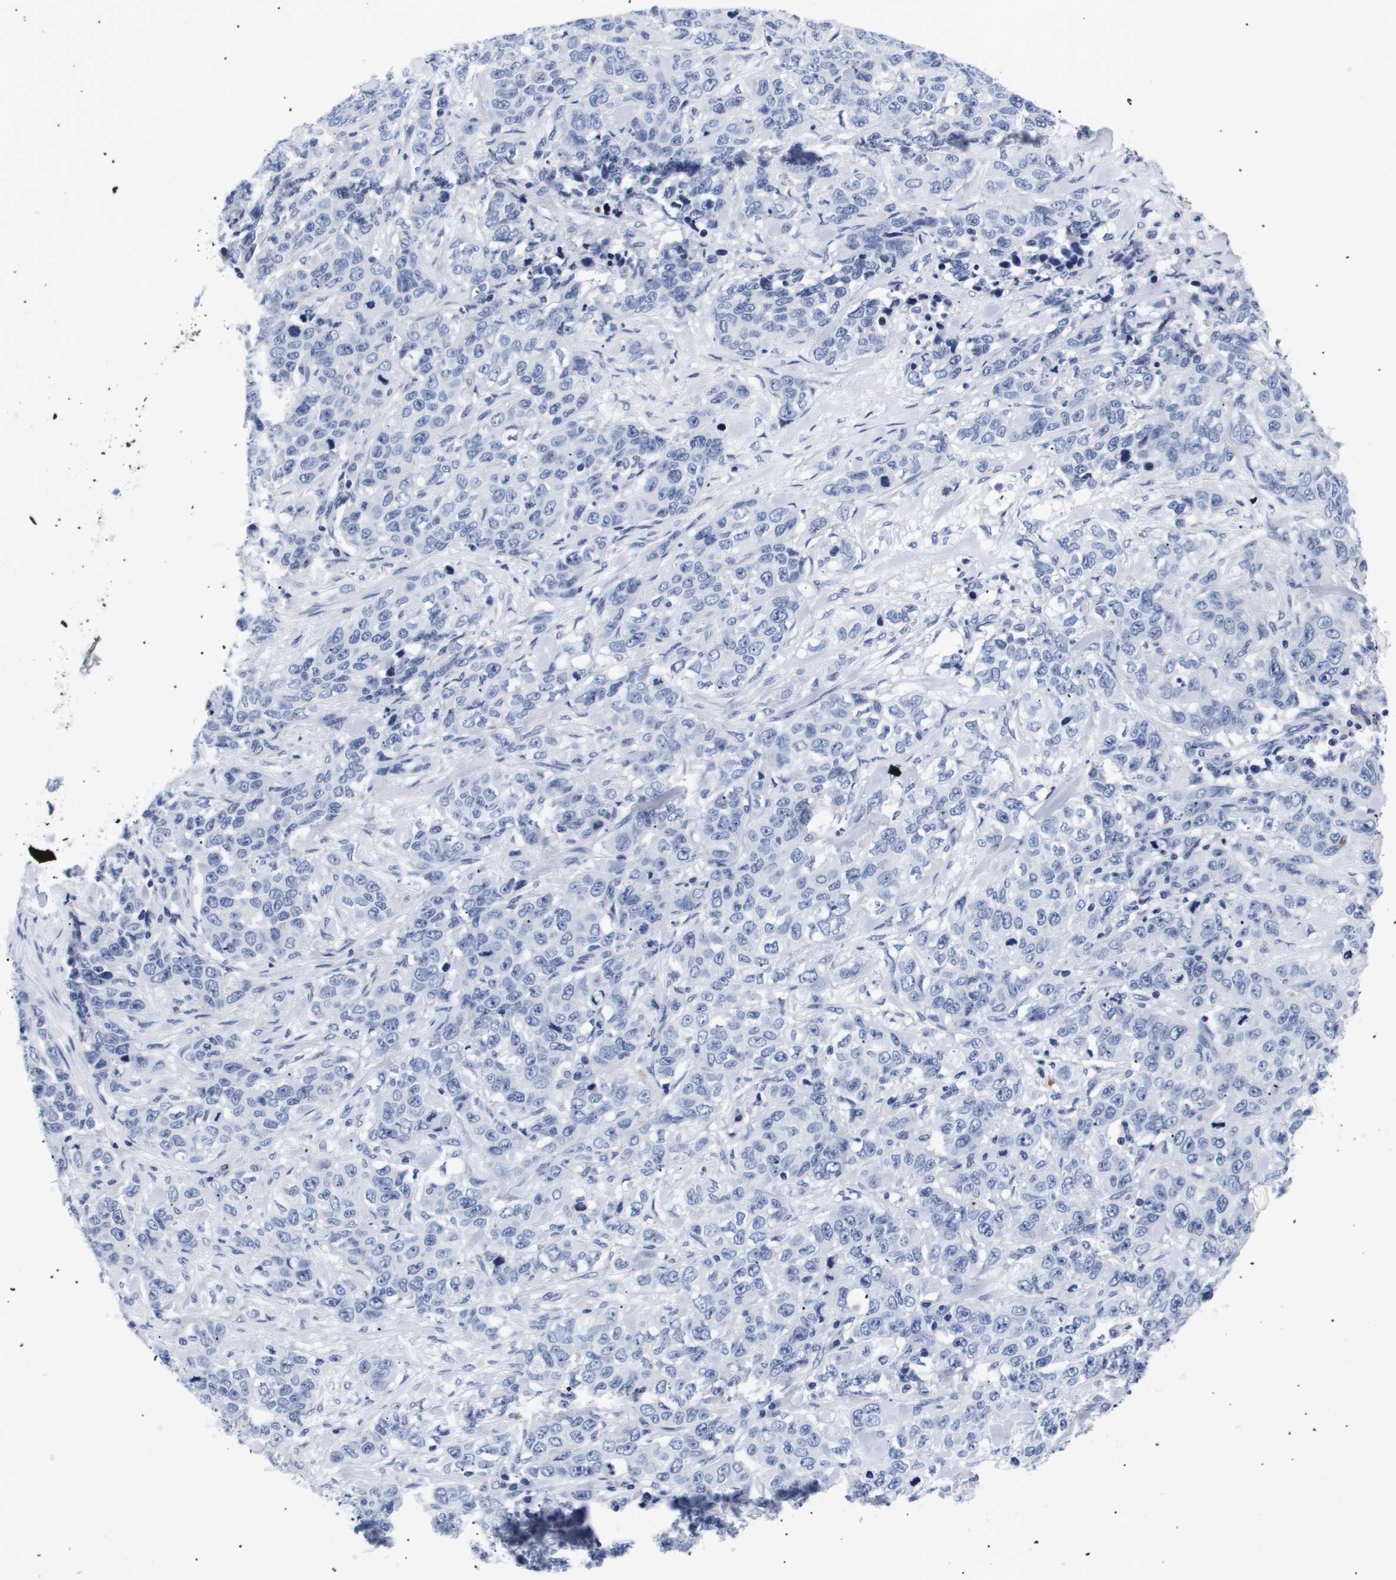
{"staining": {"intensity": "negative", "quantity": "none", "location": "none"}, "tissue": "stomach cancer", "cell_type": "Tumor cells", "image_type": "cancer", "snomed": [{"axis": "morphology", "description": "Adenocarcinoma, NOS"}, {"axis": "topography", "description": "Stomach"}], "caption": "The image demonstrates no staining of tumor cells in stomach cancer (adenocarcinoma).", "gene": "SHD", "patient": {"sex": "male", "age": 48}}